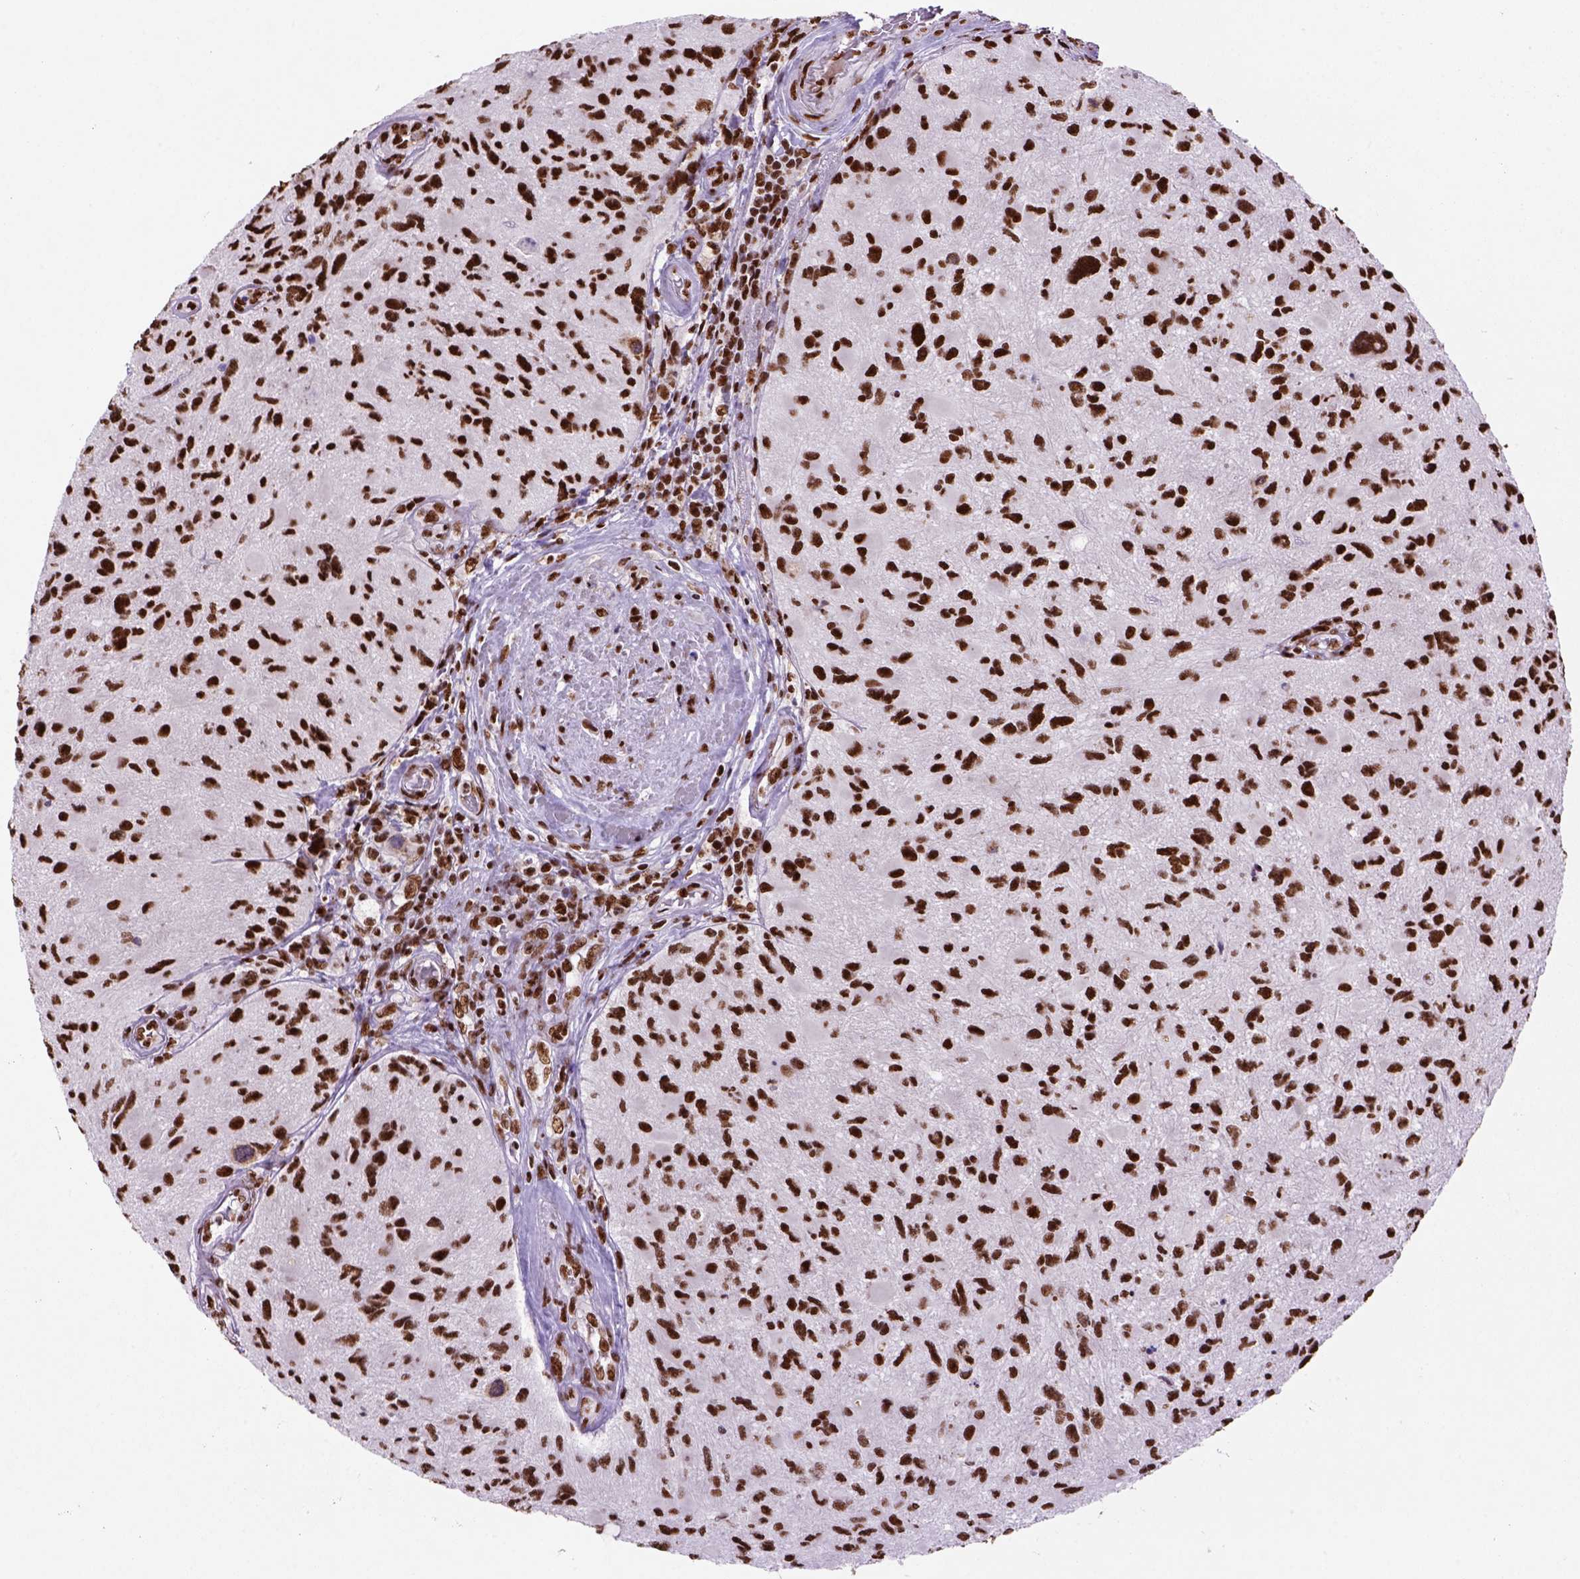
{"staining": {"intensity": "strong", "quantity": ">75%", "location": "nuclear"}, "tissue": "glioma", "cell_type": "Tumor cells", "image_type": "cancer", "snomed": [{"axis": "morphology", "description": "Glioma, malignant, NOS"}, {"axis": "morphology", "description": "Glioma, malignant, High grade"}, {"axis": "topography", "description": "Brain"}], "caption": "Immunohistochemical staining of human malignant glioma displays high levels of strong nuclear staining in about >75% of tumor cells.", "gene": "NSMCE2", "patient": {"sex": "female", "age": 71}}